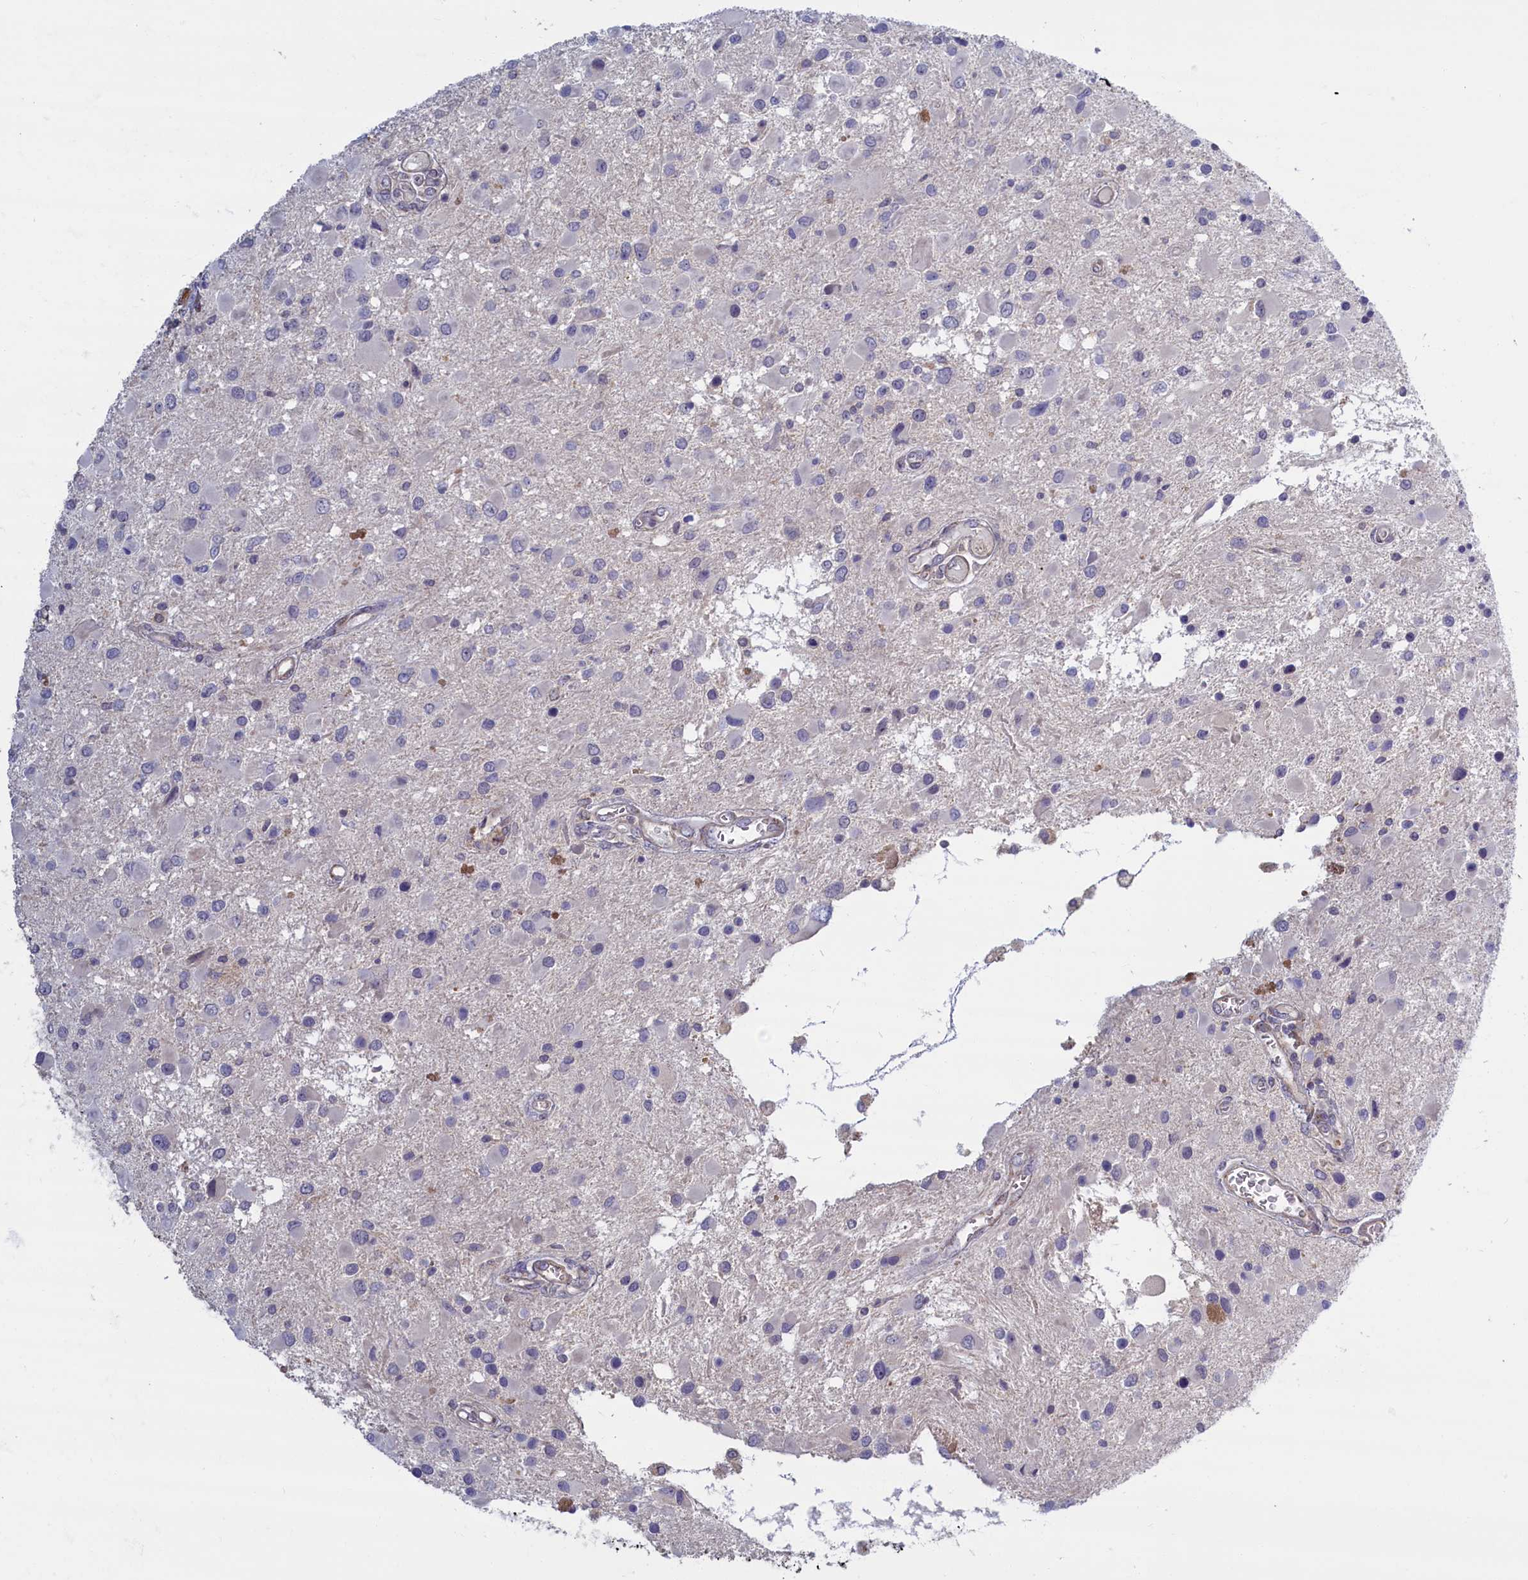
{"staining": {"intensity": "negative", "quantity": "none", "location": "none"}, "tissue": "glioma", "cell_type": "Tumor cells", "image_type": "cancer", "snomed": [{"axis": "morphology", "description": "Glioma, malignant, High grade"}, {"axis": "topography", "description": "Brain"}], "caption": "A high-resolution image shows immunohistochemistry (IHC) staining of glioma, which exhibits no significant positivity in tumor cells. (Brightfield microscopy of DAB (3,3'-diaminobenzidine) IHC at high magnification).", "gene": "TRPM4", "patient": {"sex": "male", "age": 53}}